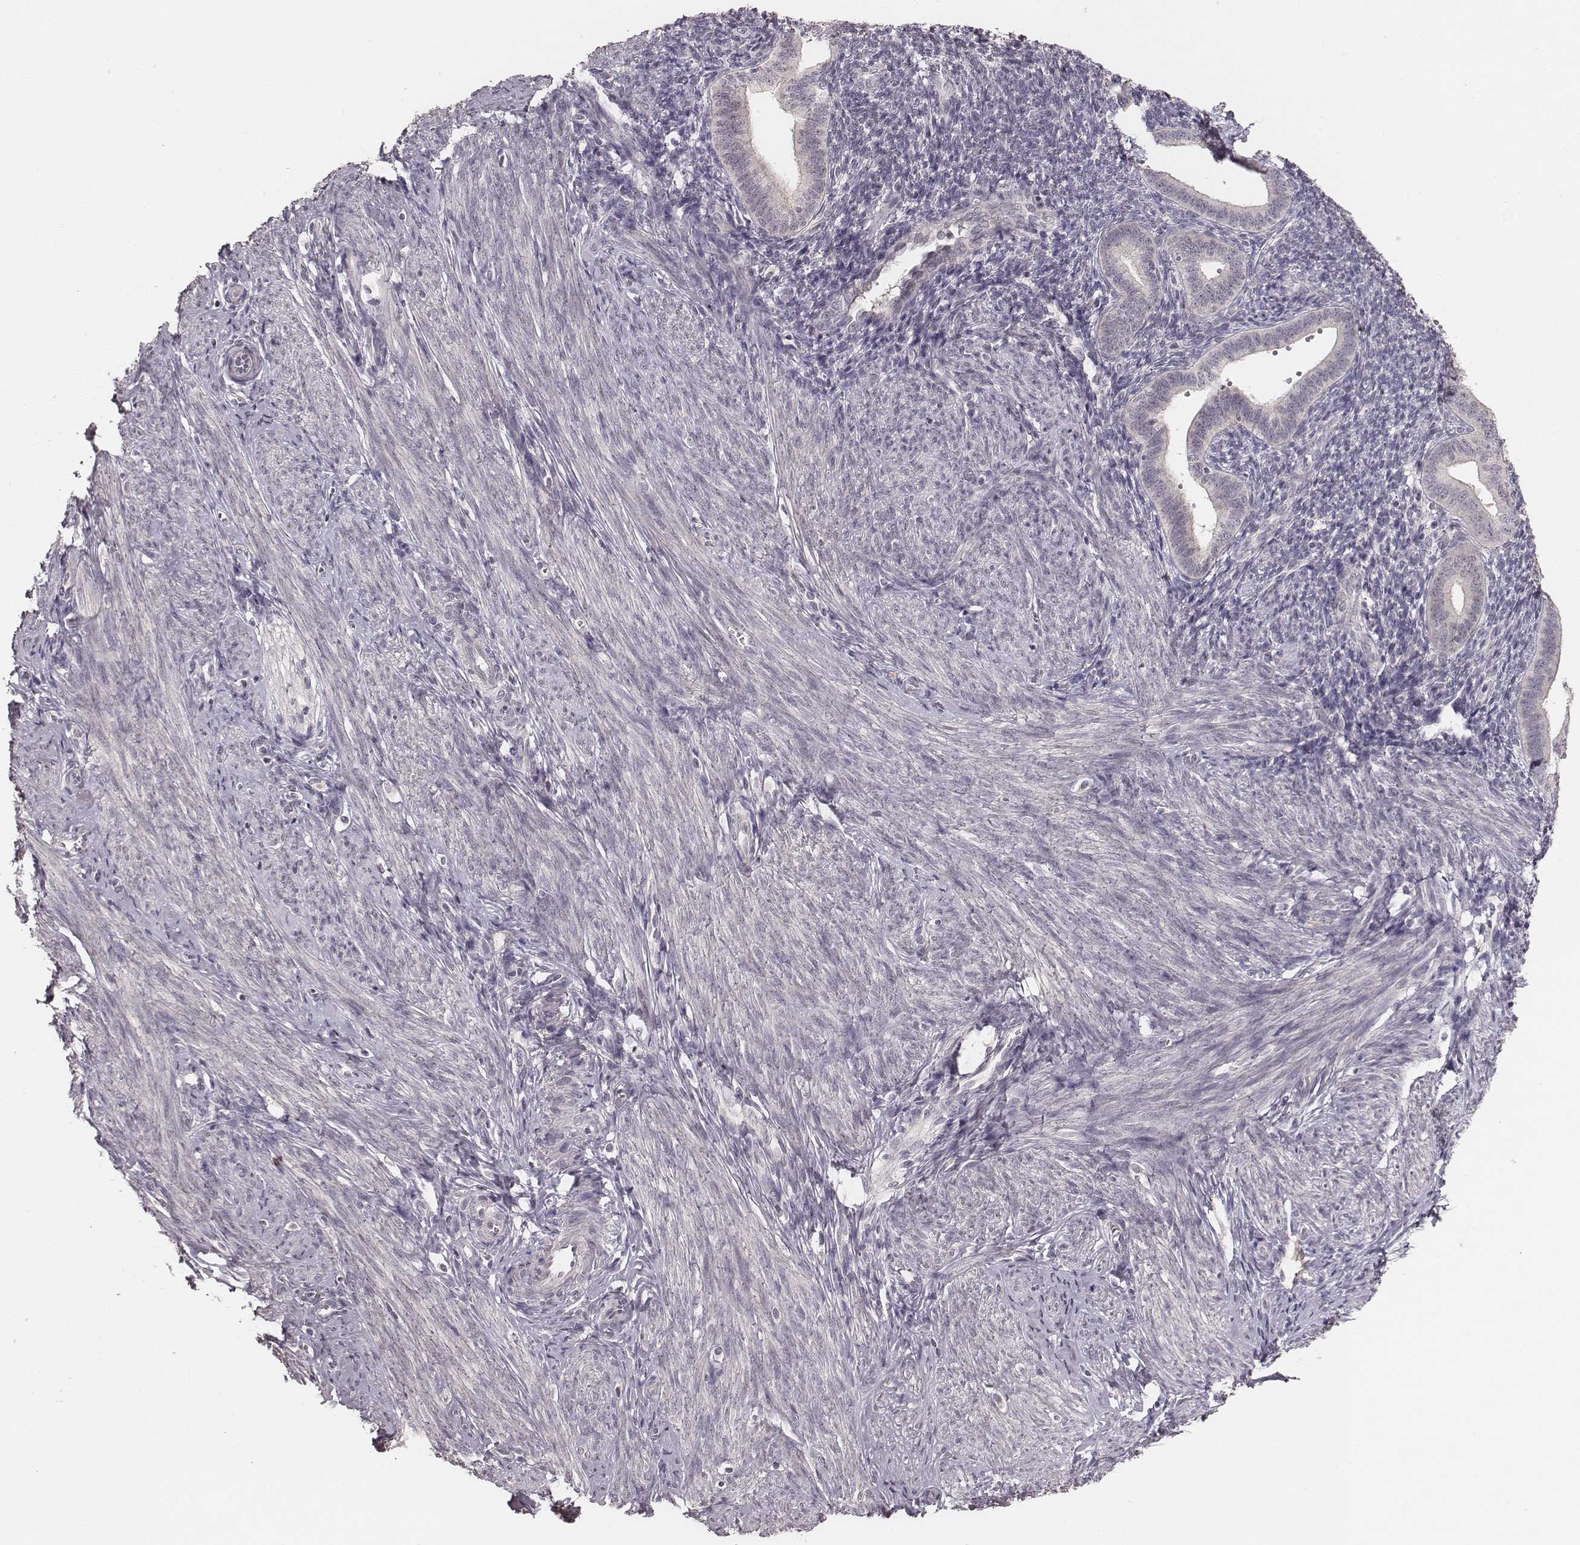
{"staining": {"intensity": "negative", "quantity": "none", "location": "none"}, "tissue": "endometrium", "cell_type": "Cells in endometrial stroma", "image_type": "normal", "snomed": [{"axis": "morphology", "description": "Normal tissue, NOS"}, {"axis": "topography", "description": "Endometrium"}], "caption": "This image is of unremarkable endometrium stained with immunohistochemistry to label a protein in brown with the nuclei are counter-stained blue. There is no staining in cells in endometrial stroma. Brightfield microscopy of IHC stained with DAB (brown) and hematoxylin (blue), captured at high magnification.", "gene": "LY6K", "patient": {"sex": "female", "age": 40}}